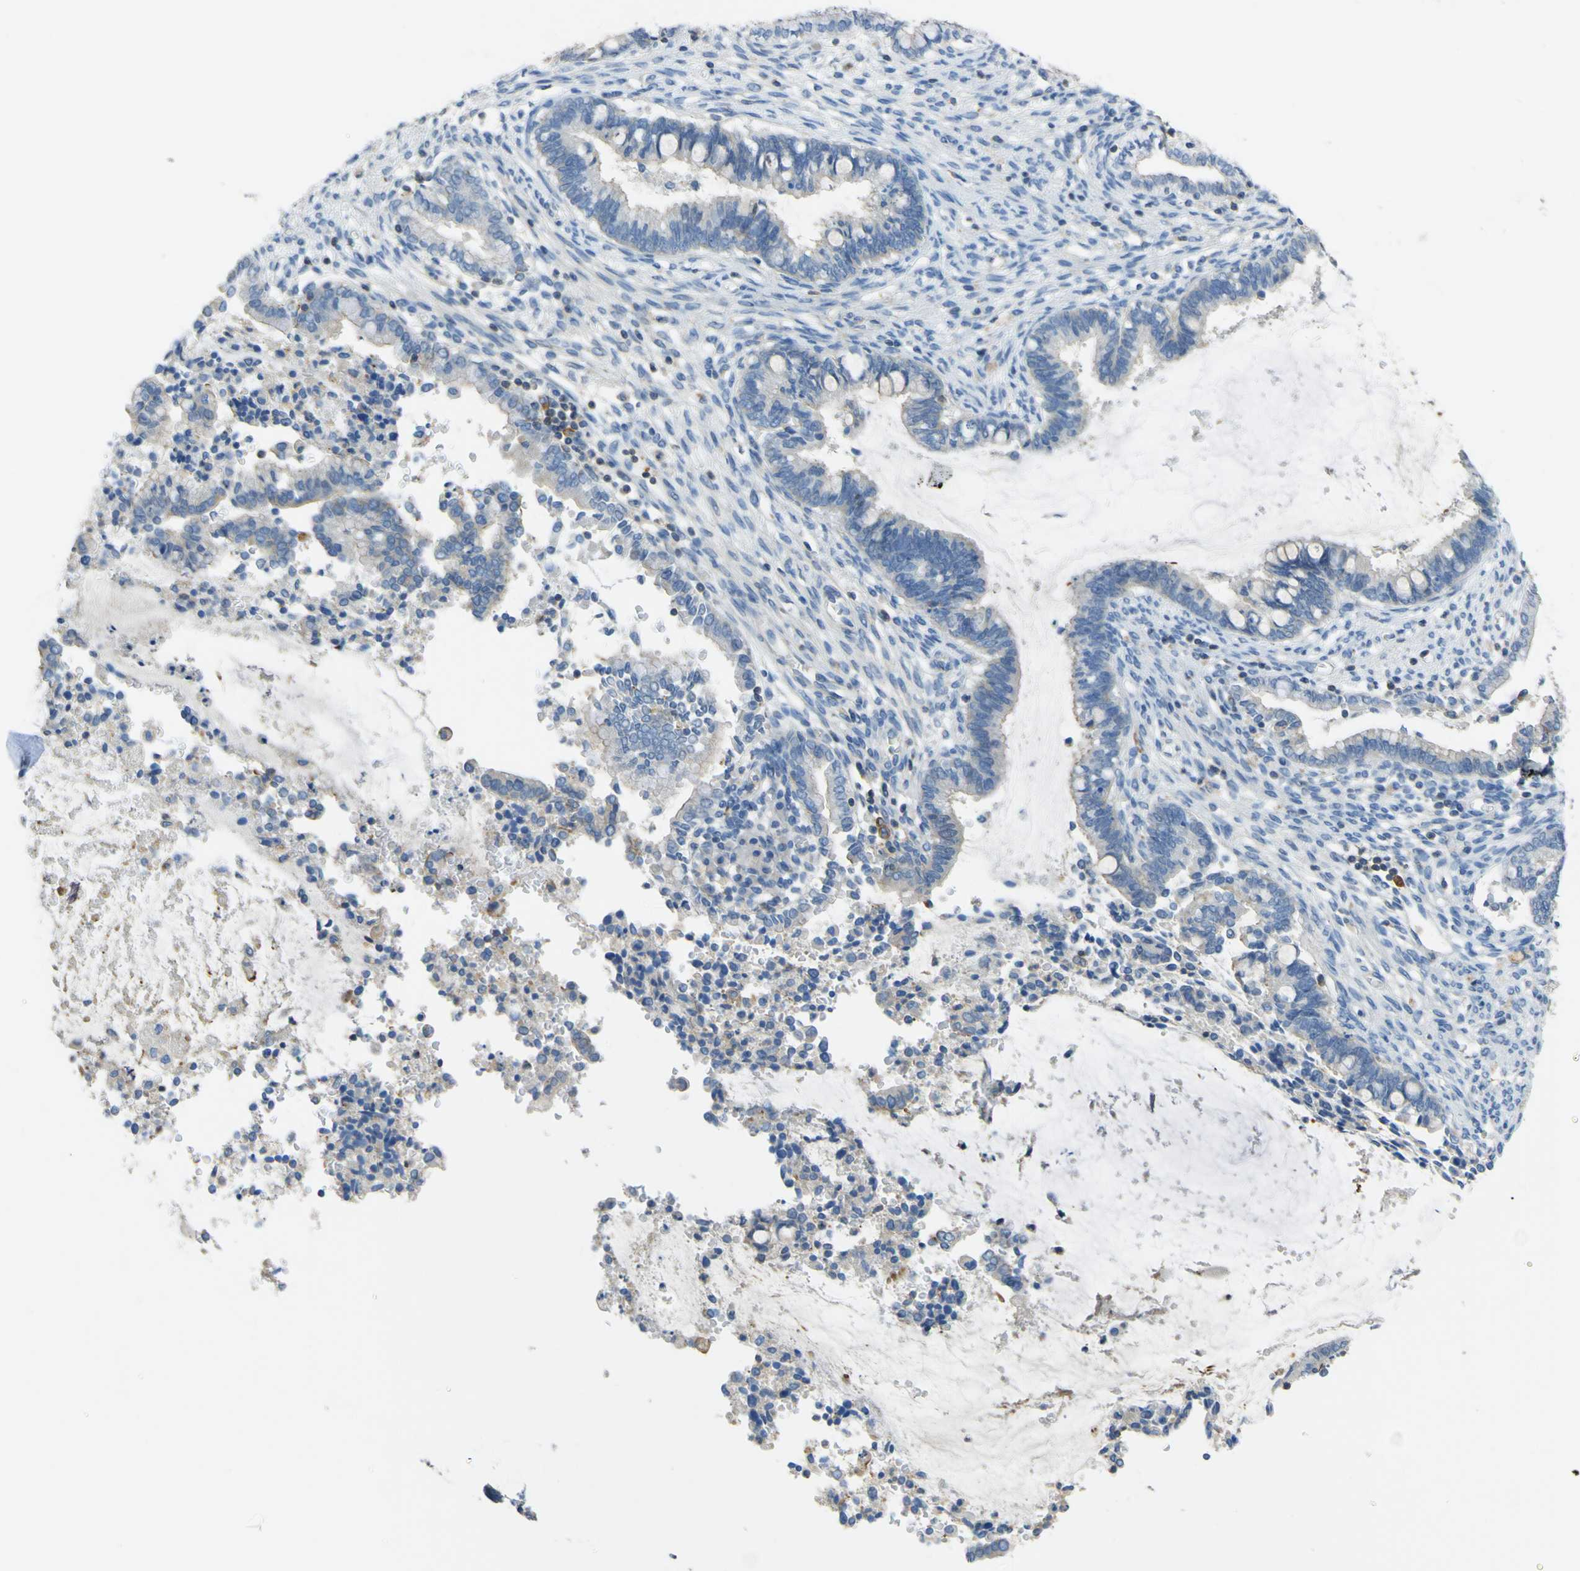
{"staining": {"intensity": "negative", "quantity": "none", "location": "none"}, "tissue": "cervical cancer", "cell_type": "Tumor cells", "image_type": "cancer", "snomed": [{"axis": "morphology", "description": "Adenocarcinoma, NOS"}, {"axis": "topography", "description": "Cervix"}], "caption": "Immunohistochemical staining of cervical adenocarcinoma reveals no significant staining in tumor cells.", "gene": "OGN", "patient": {"sex": "female", "age": 44}}